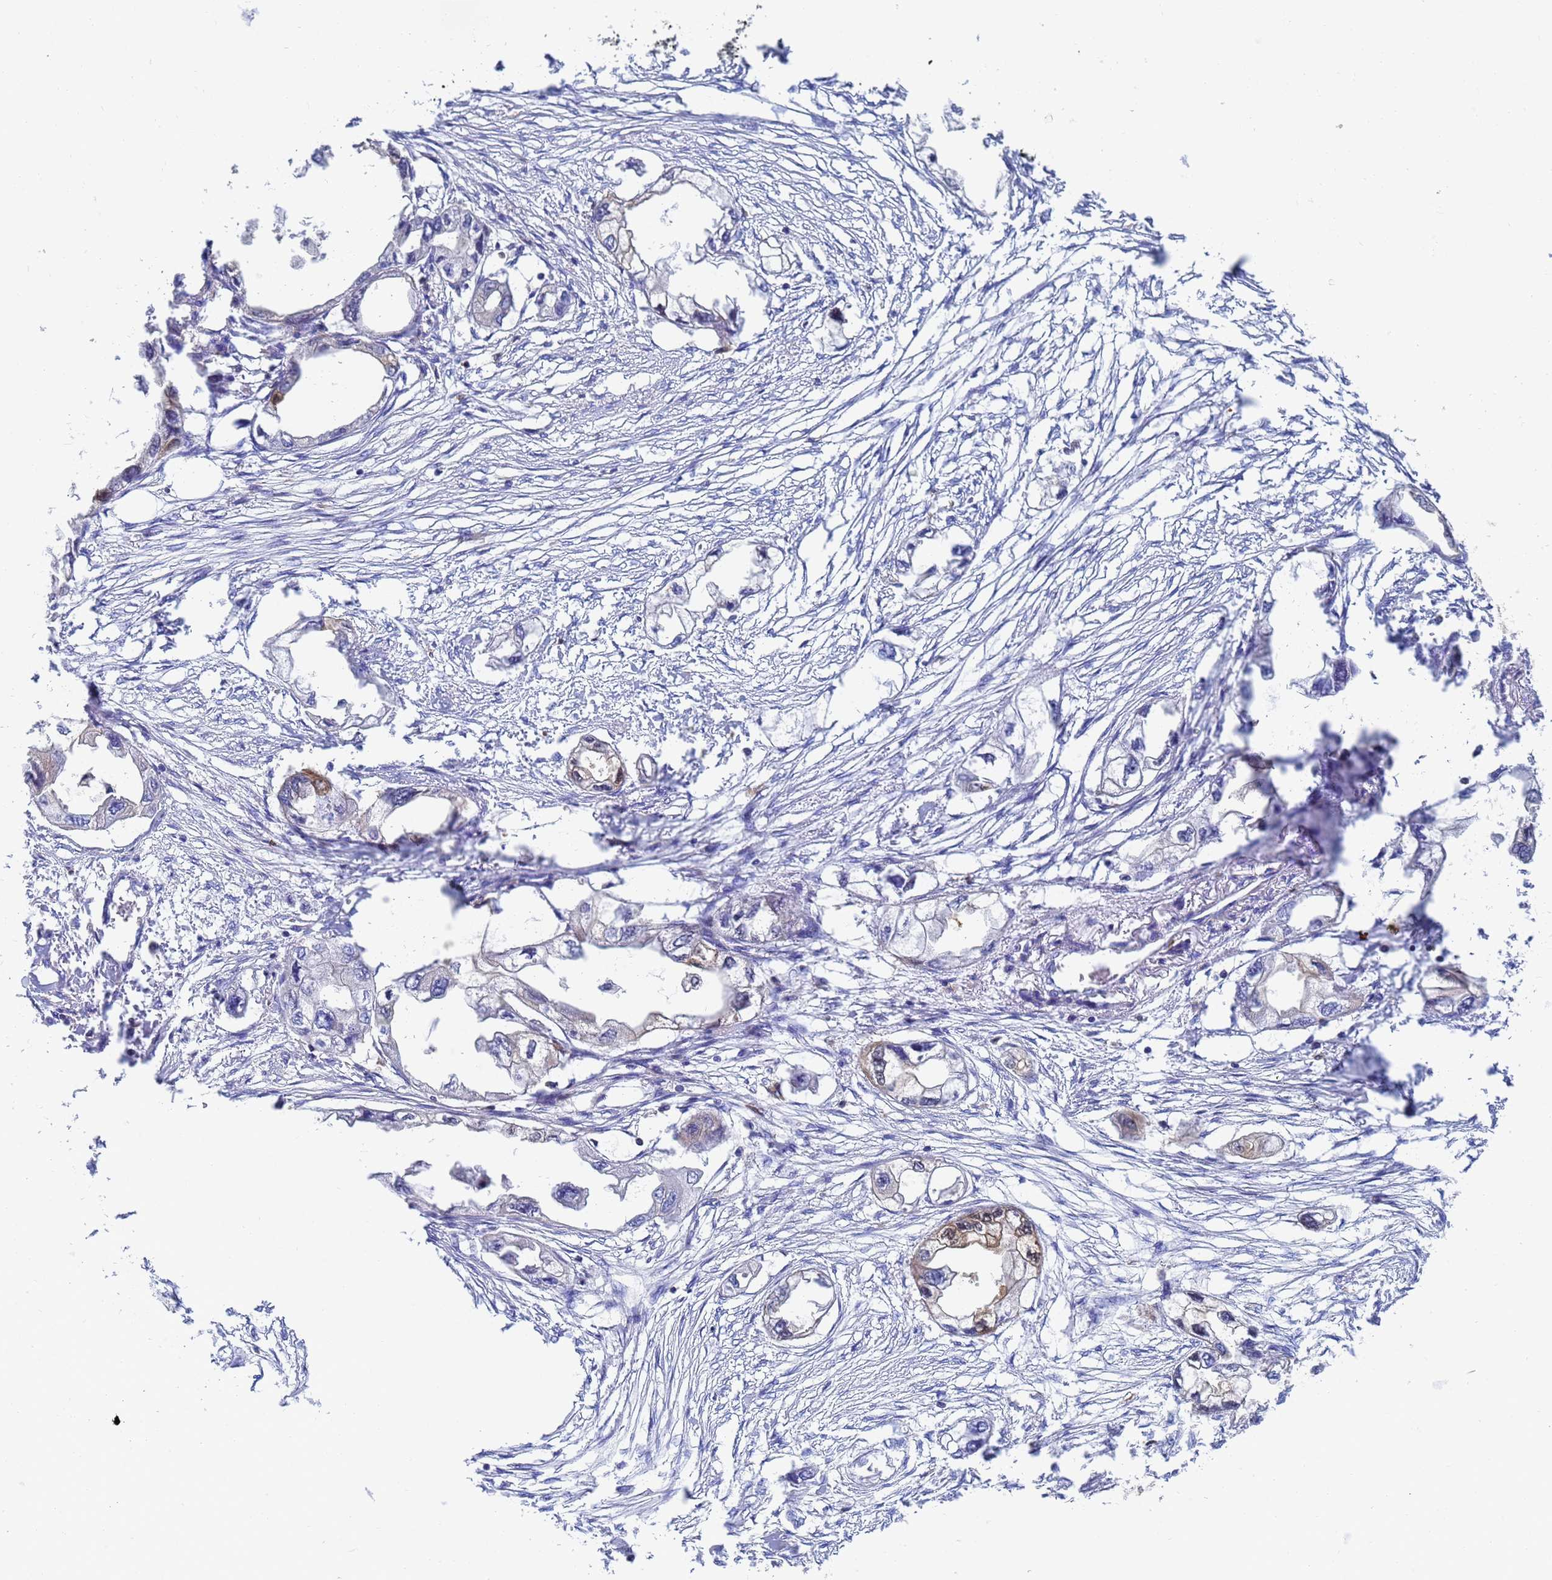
{"staining": {"intensity": "weak", "quantity": "<25%", "location": "cytoplasmic/membranous"}, "tissue": "endometrial cancer", "cell_type": "Tumor cells", "image_type": "cancer", "snomed": [{"axis": "morphology", "description": "Adenocarcinoma, NOS"}, {"axis": "morphology", "description": "Adenocarcinoma, metastatic, NOS"}, {"axis": "topography", "description": "Adipose tissue"}, {"axis": "topography", "description": "Endometrium"}], "caption": "A micrograph of endometrial cancer (adenocarcinoma) stained for a protein shows no brown staining in tumor cells.", "gene": "GCHFR", "patient": {"sex": "female", "age": 67}}